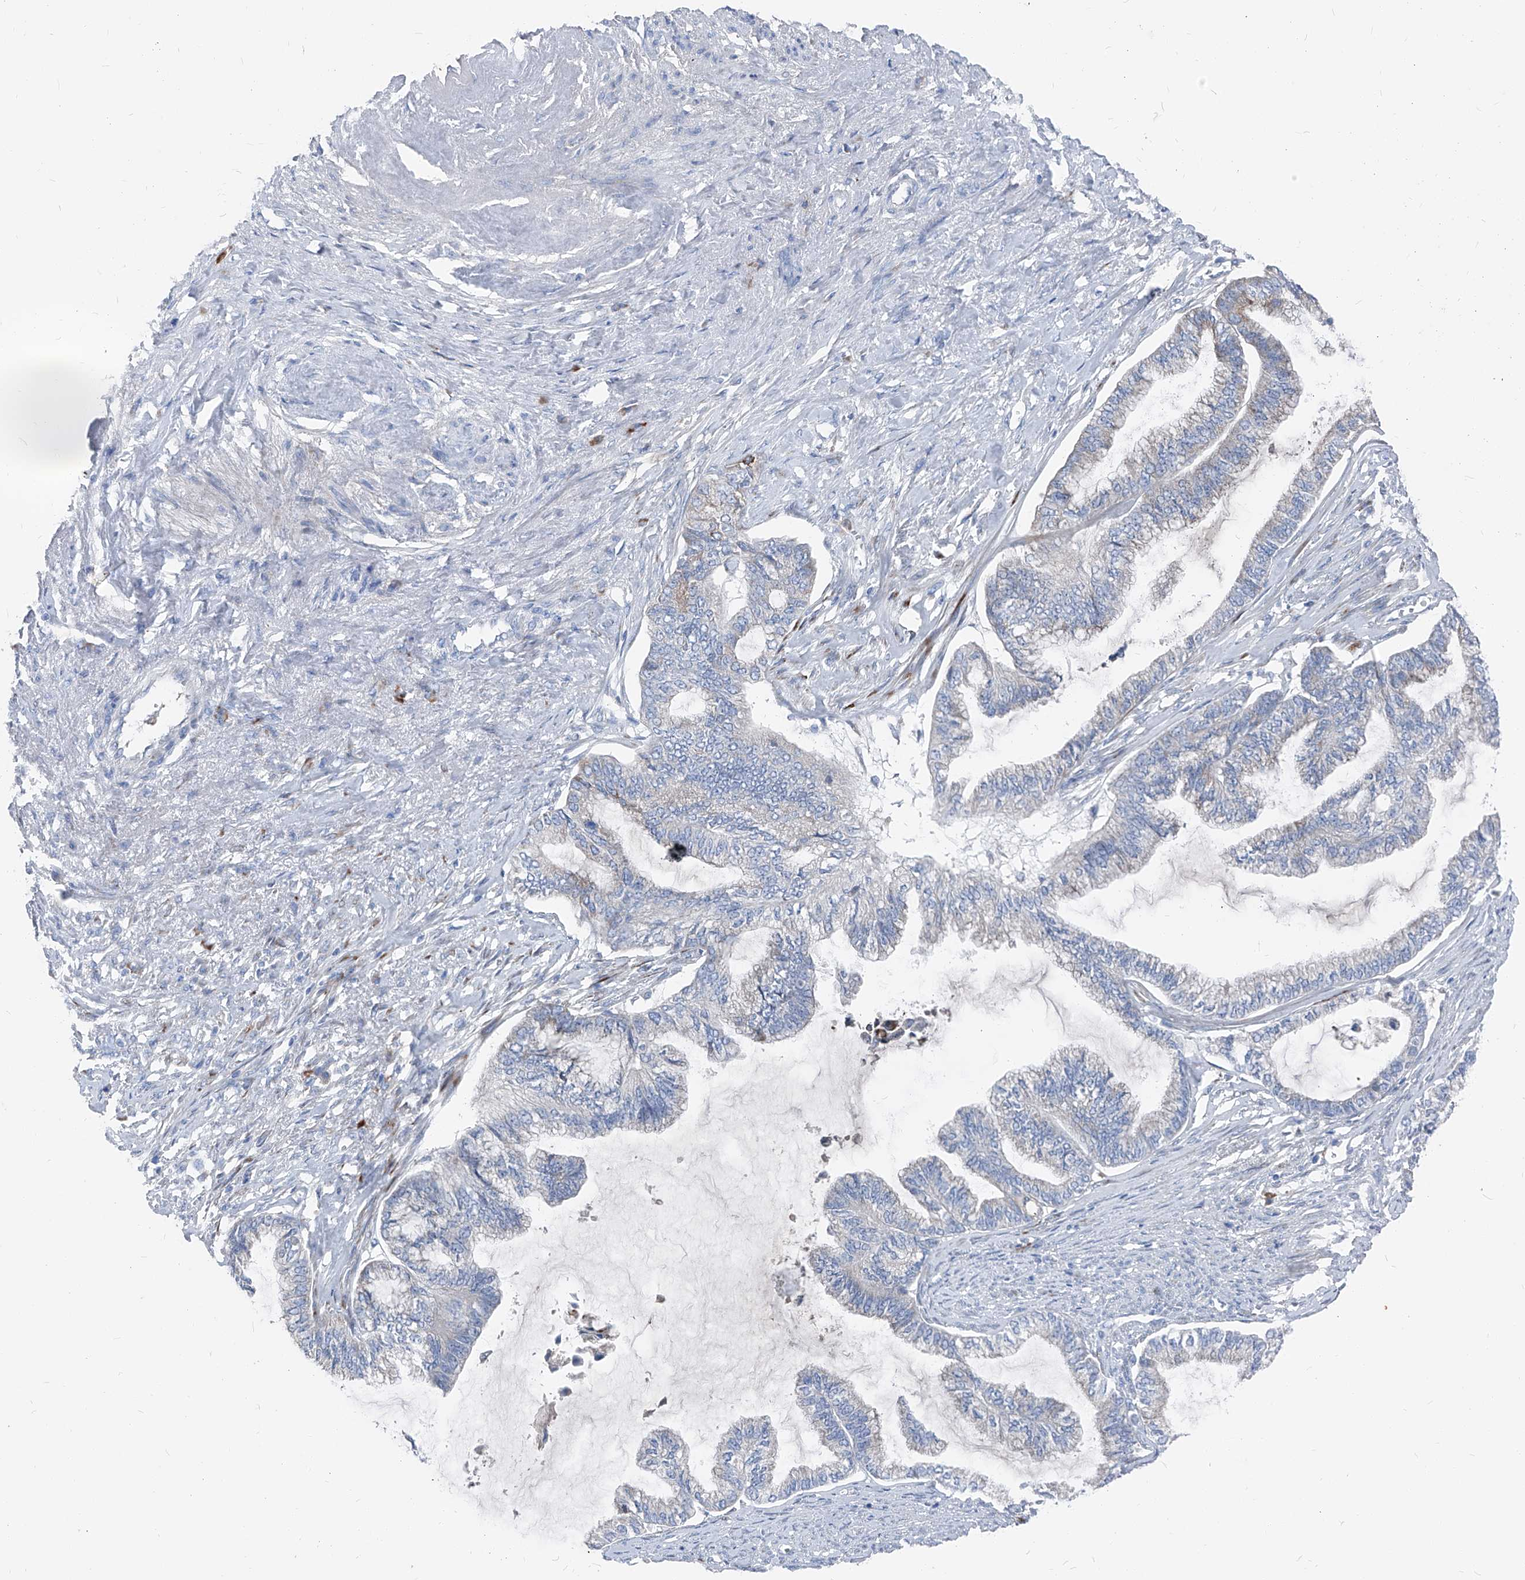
{"staining": {"intensity": "negative", "quantity": "none", "location": "none"}, "tissue": "endometrial cancer", "cell_type": "Tumor cells", "image_type": "cancer", "snomed": [{"axis": "morphology", "description": "Adenocarcinoma, NOS"}, {"axis": "topography", "description": "Endometrium"}], "caption": "An image of human endometrial adenocarcinoma is negative for staining in tumor cells. (DAB IHC with hematoxylin counter stain).", "gene": "IFI27", "patient": {"sex": "female", "age": 86}}